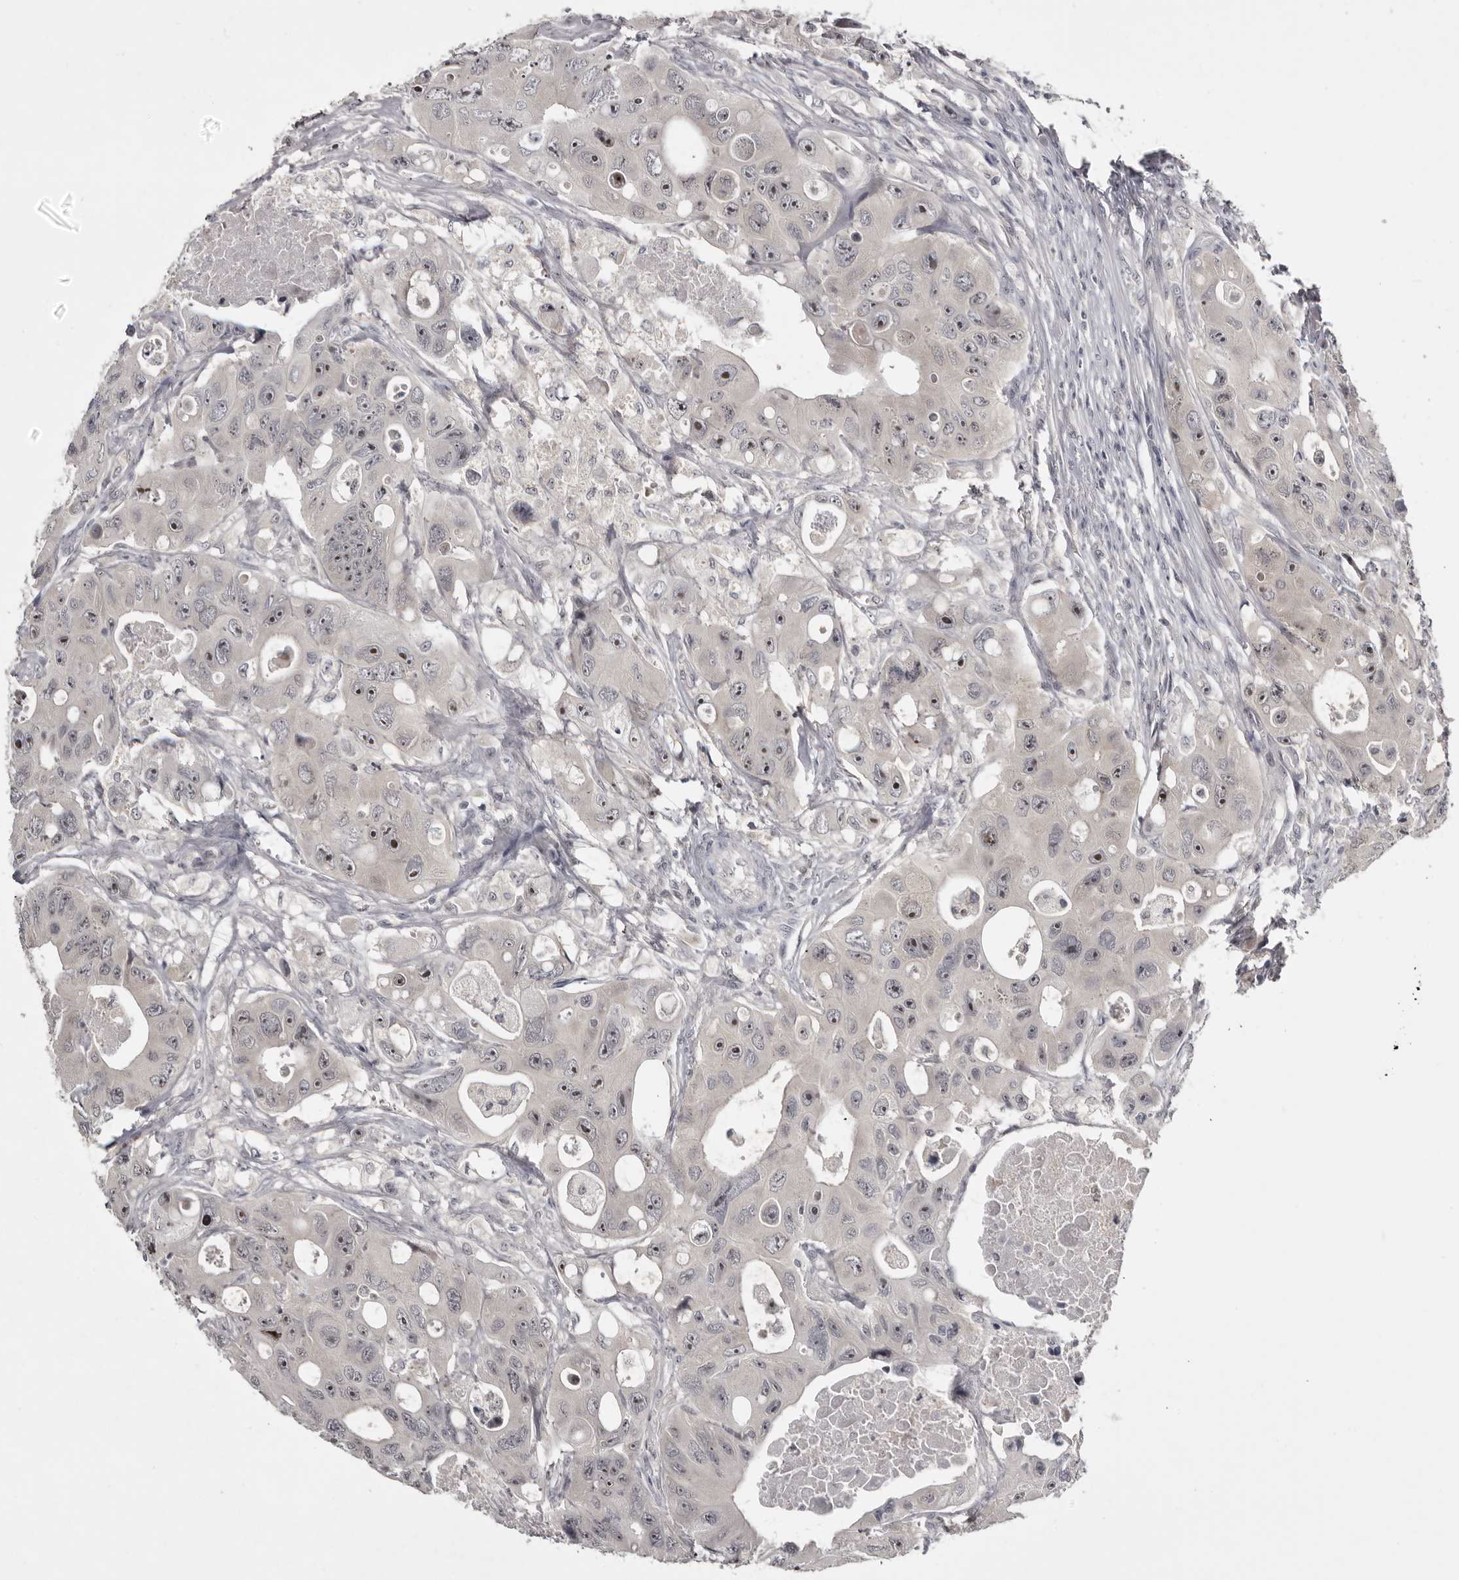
{"staining": {"intensity": "negative", "quantity": "none", "location": "none"}, "tissue": "colorectal cancer", "cell_type": "Tumor cells", "image_type": "cancer", "snomed": [{"axis": "morphology", "description": "Adenocarcinoma, NOS"}, {"axis": "topography", "description": "Colon"}], "caption": "This is an immunohistochemistry (IHC) photomicrograph of human colorectal cancer (adenocarcinoma). There is no positivity in tumor cells.", "gene": "MRTO4", "patient": {"sex": "female", "age": 46}}